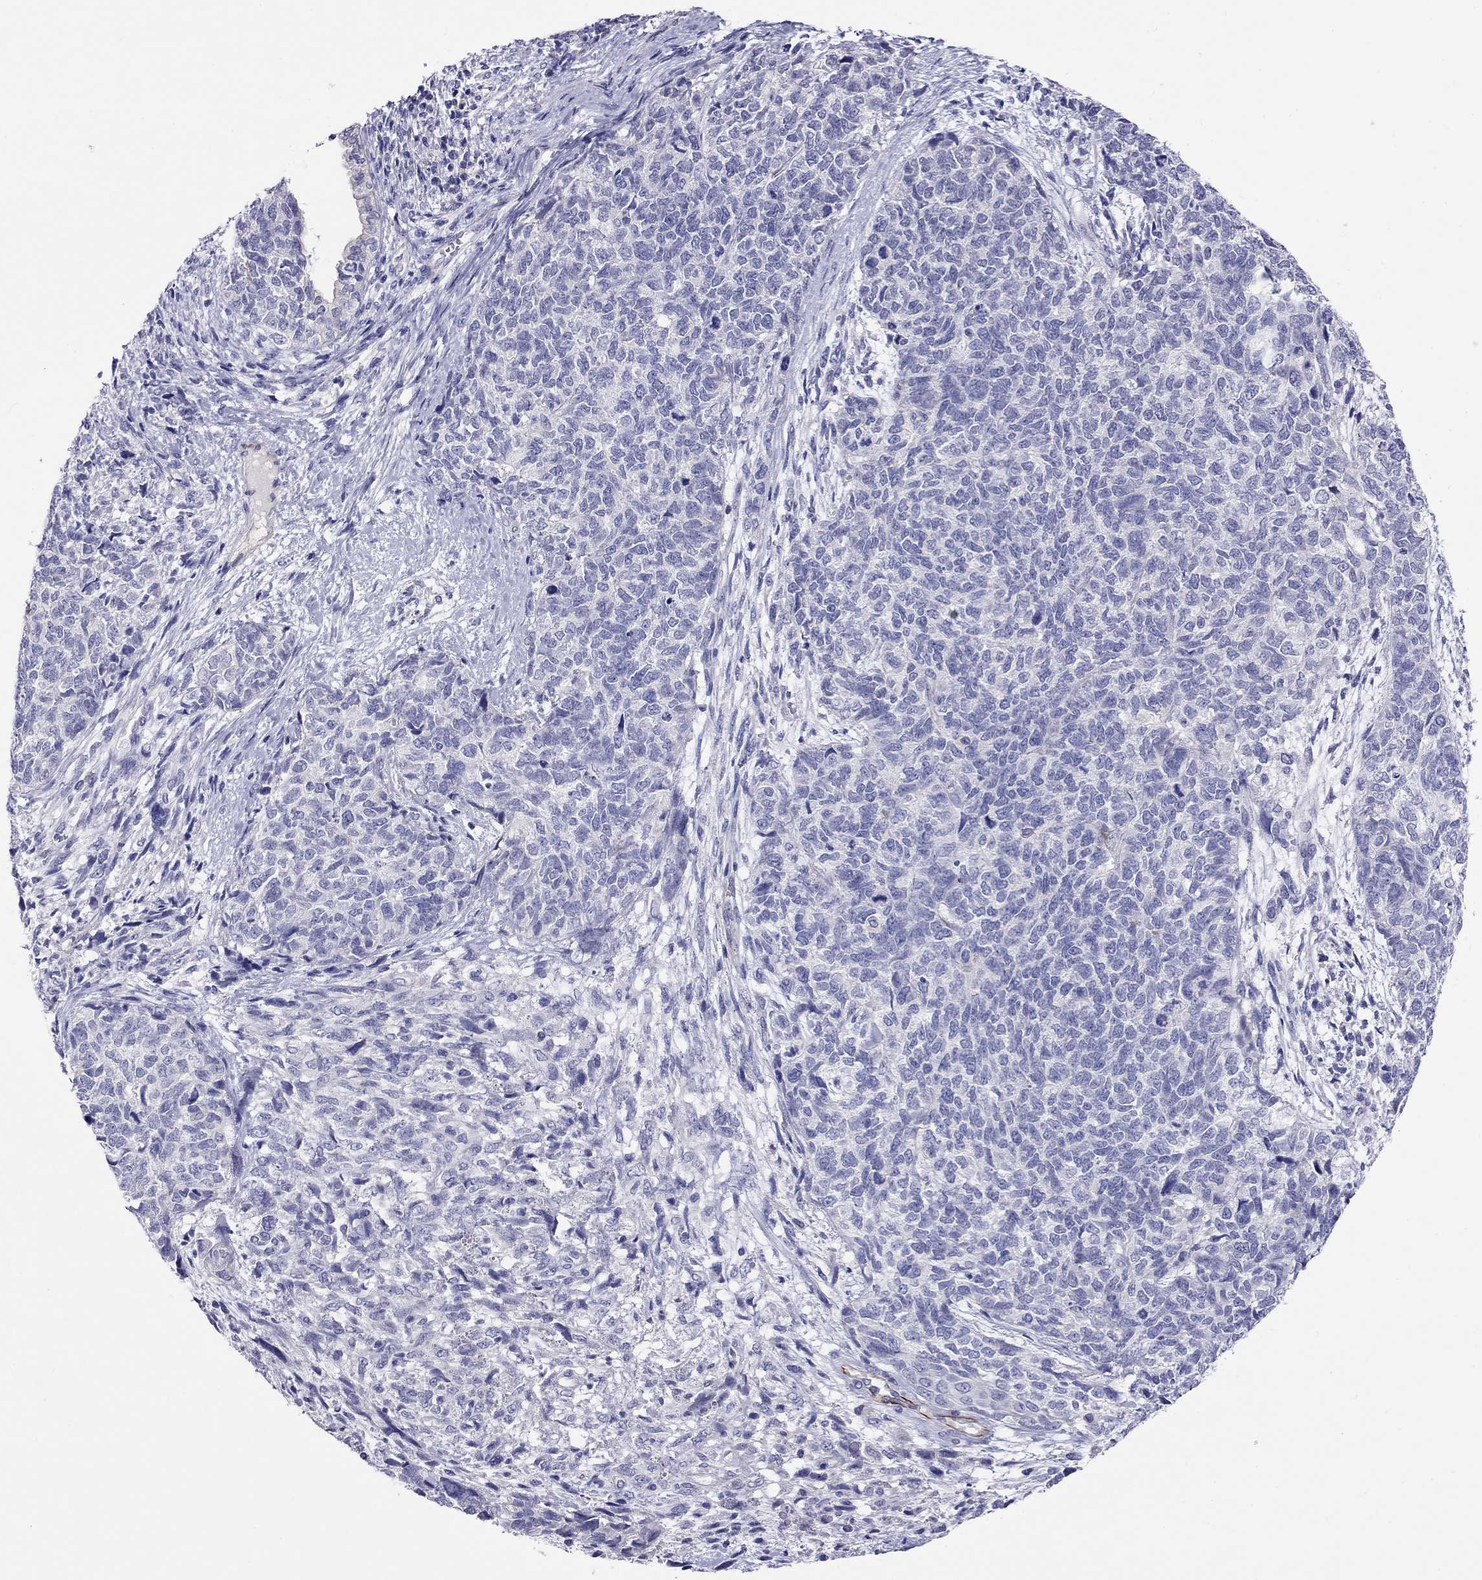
{"staining": {"intensity": "negative", "quantity": "none", "location": "none"}, "tissue": "cervical cancer", "cell_type": "Tumor cells", "image_type": "cancer", "snomed": [{"axis": "morphology", "description": "Squamous cell carcinoma, NOS"}, {"axis": "topography", "description": "Cervix"}], "caption": "The micrograph shows no significant staining in tumor cells of cervical cancer (squamous cell carcinoma).", "gene": "CAPNS2", "patient": {"sex": "female", "age": 63}}